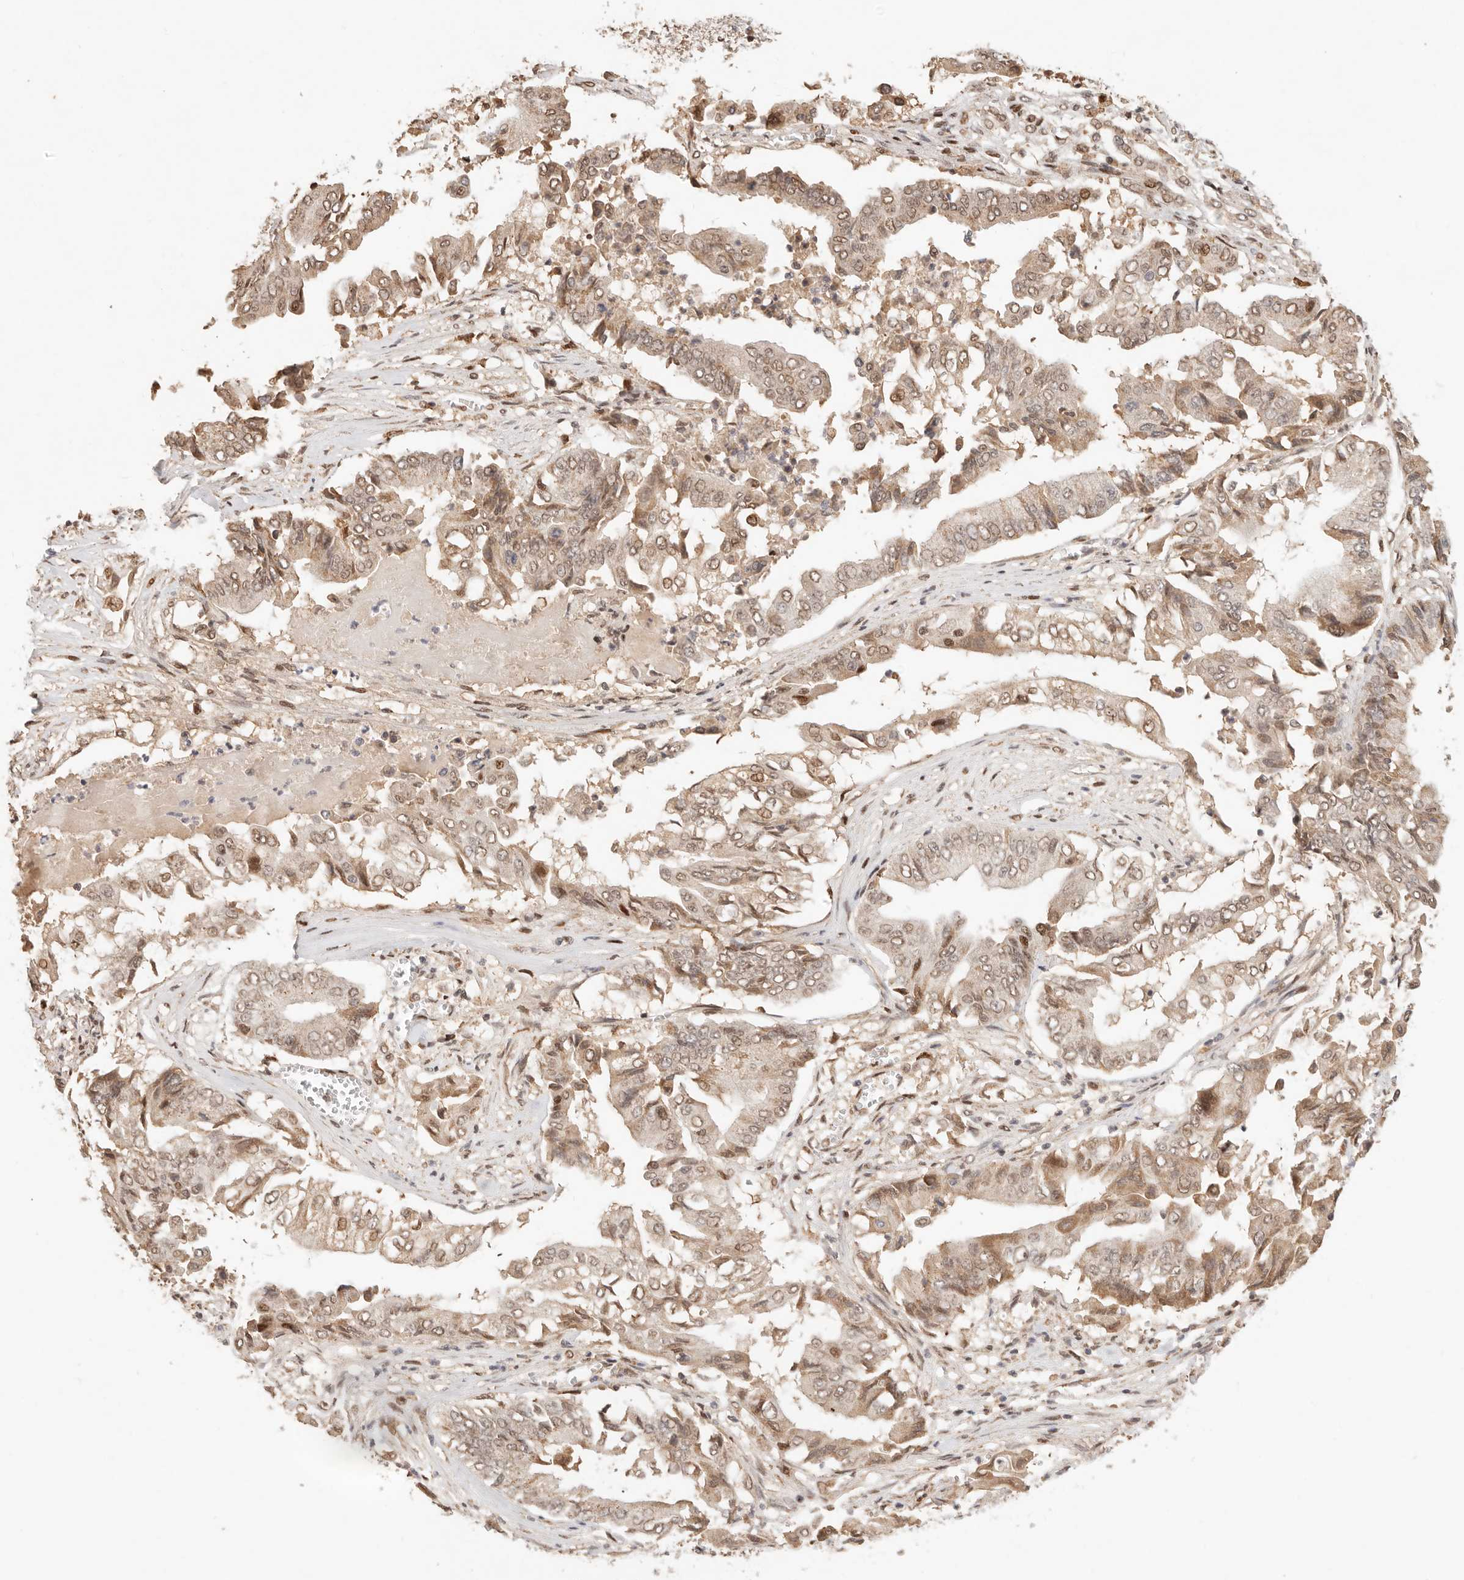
{"staining": {"intensity": "moderate", "quantity": ">75%", "location": "nuclear"}, "tissue": "pancreatic cancer", "cell_type": "Tumor cells", "image_type": "cancer", "snomed": [{"axis": "morphology", "description": "Adenocarcinoma, NOS"}, {"axis": "topography", "description": "Pancreas"}], "caption": "Pancreatic cancer (adenocarcinoma) stained for a protein (brown) exhibits moderate nuclear positive expression in approximately >75% of tumor cells.", "gene": "NPAS2", "patient": {"sex": "female", "age": 77}}